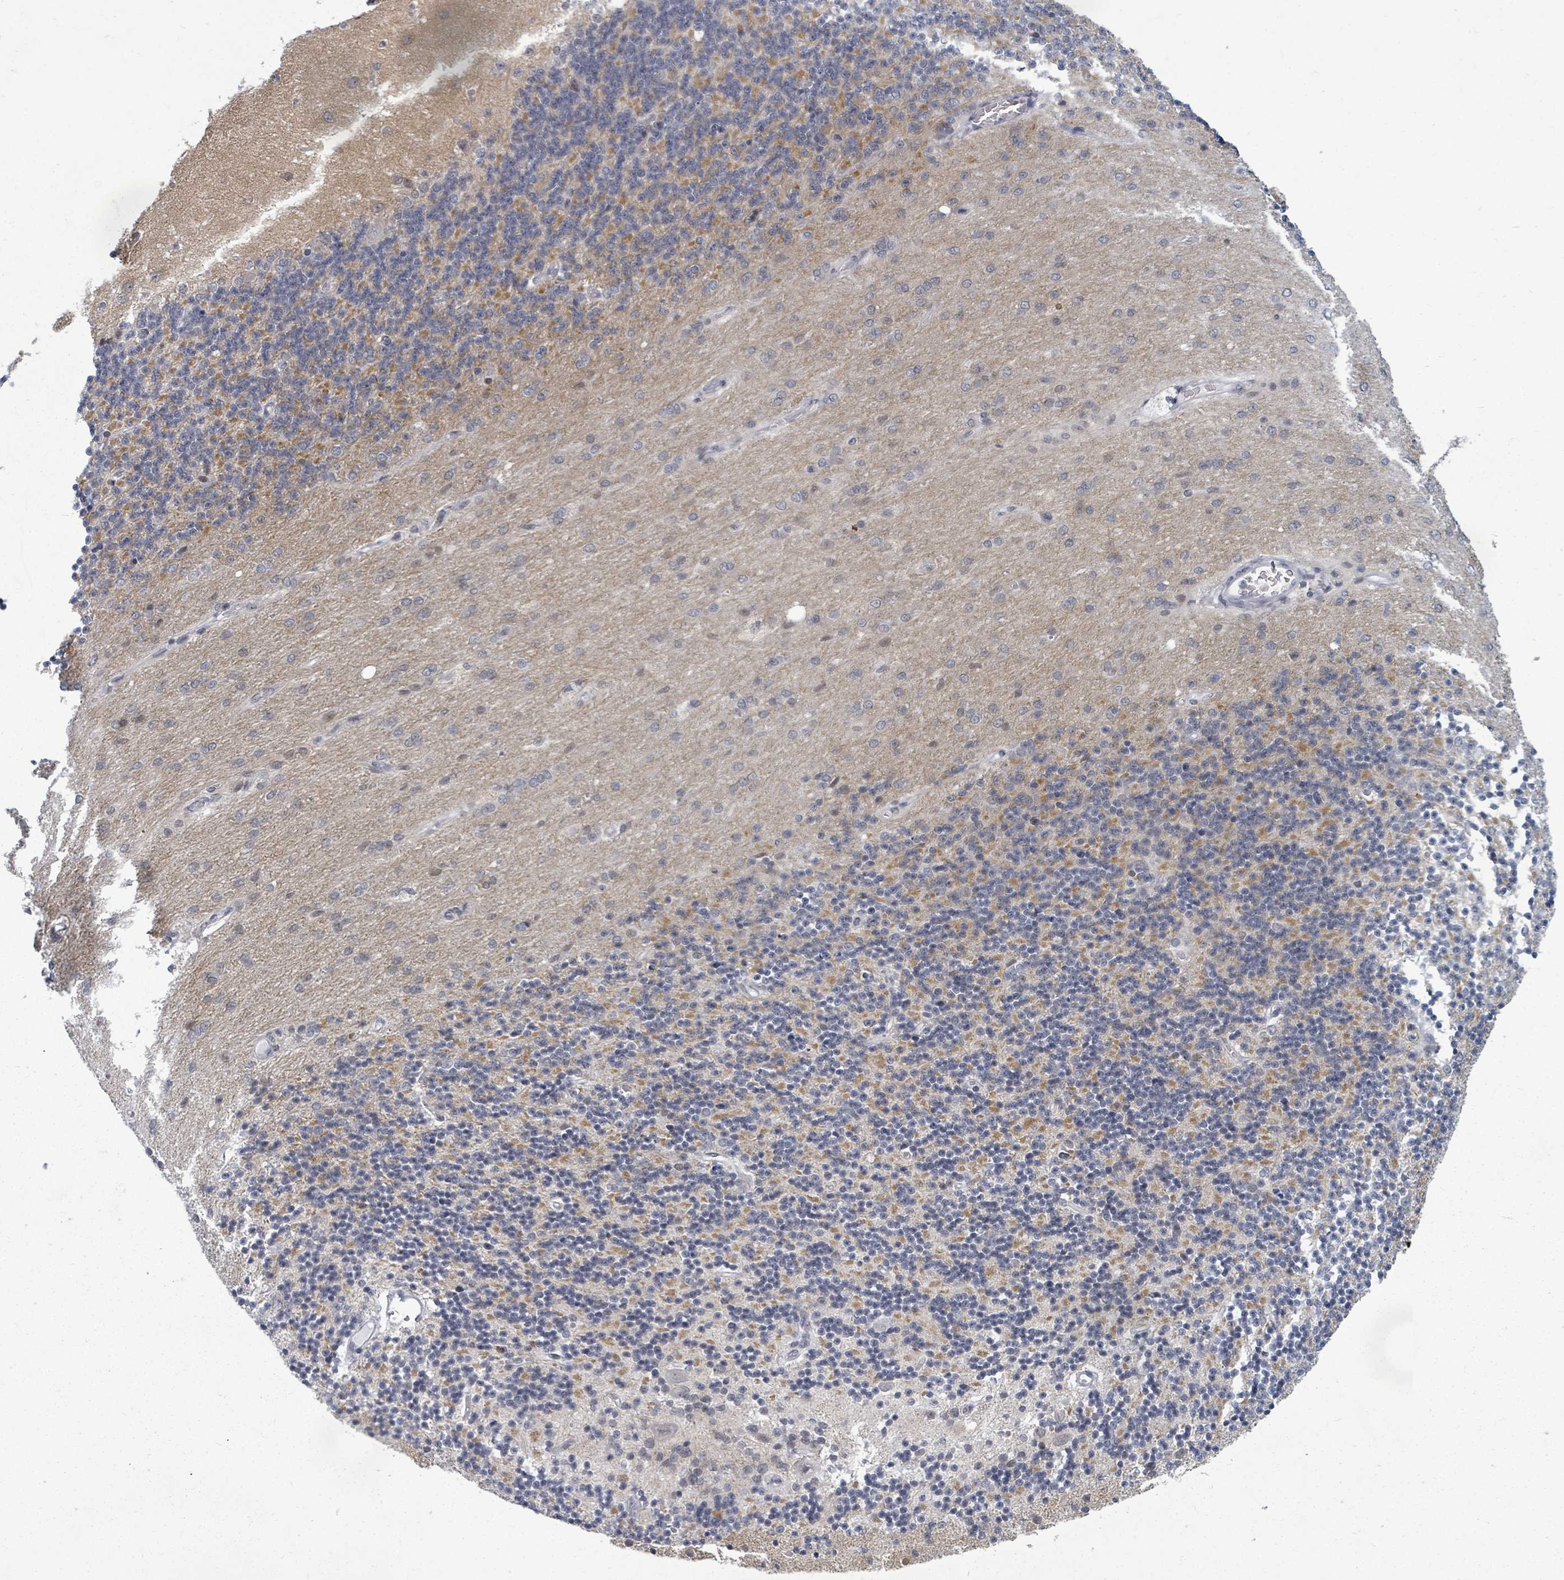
{"staining": {"intensity": "moderate", "quantity": "<25%", "location": "cytoplasmic/membranous"}, "tissue": "cerebellum", "cell_type": "Cells in granular layer", "image_type": "normal", "snomed": [{"axis": "morphology", "description": "Normal tissue, NOS"}, {"axis": "topography", "description": "Cerebellum"}], "caption": "The immunohistochemical stain labels moderate cytoplasmic/membranous expression in cells in granular layer of unremarkable cerebellum. (IHC, brightfield microscopy, high magnification).", "gene": "BIVM", "patient": {"sex": "female", "age": 29}}